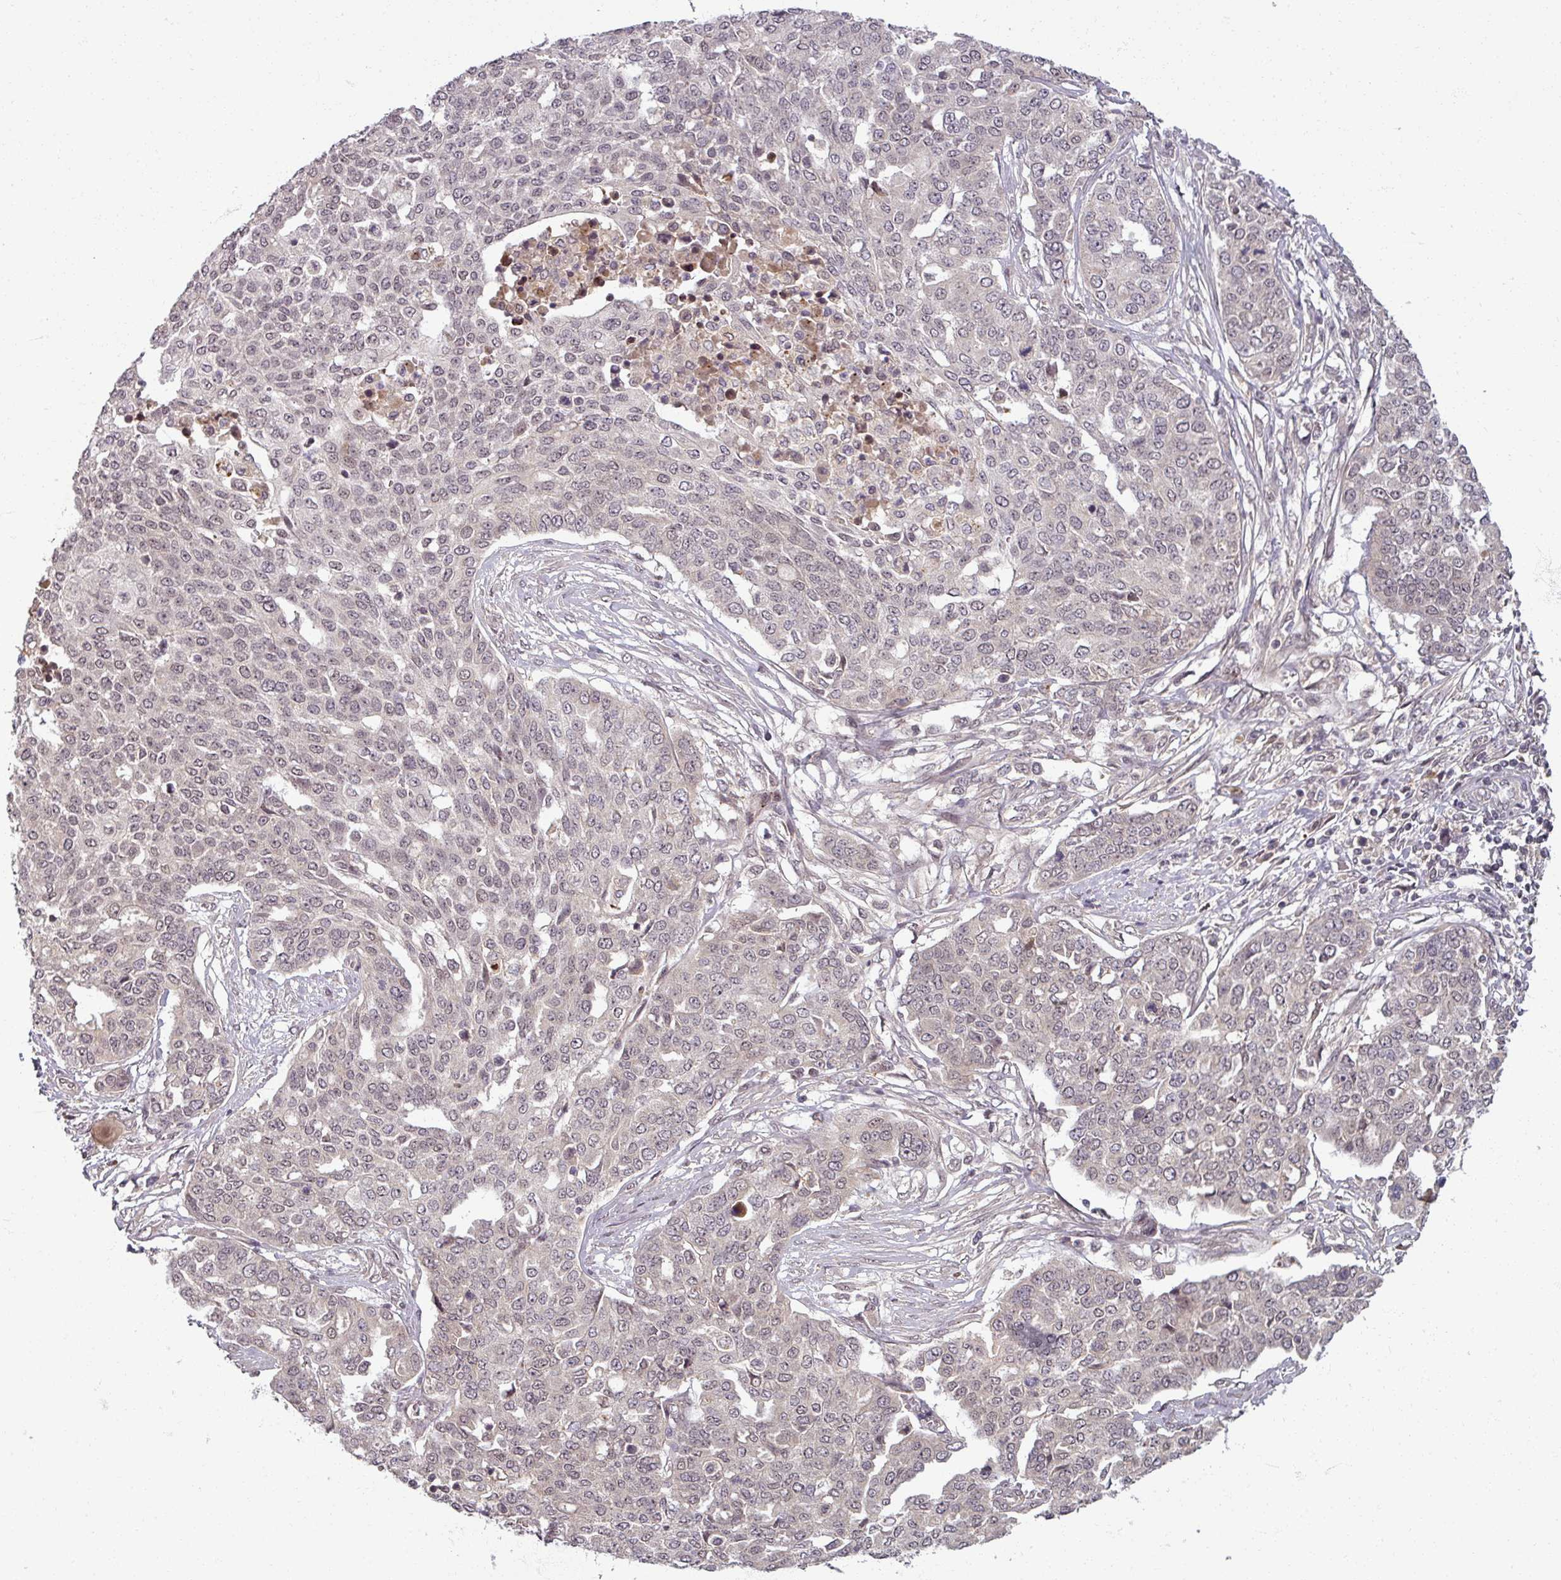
{"staining": {"intensity": "negative", "quantity": "none", "location": "none"}, "tissue": "ovarian cancer", "cell_type": "Tumor cells", "image_type": "cancer", "snomed": [{"axis": "morphology", "description": "Cystadenocarcinoma, serous, NOS"}, {"axis": "topography", "description": "Soft tissue"}, {"axis": "topography", "description": "Ovary"}], "caption": "IHC of ovarian cancer shows no expression in tumor cells.", "gene": "POLR2G", "patient": {"sex": "female", "age": 57}}